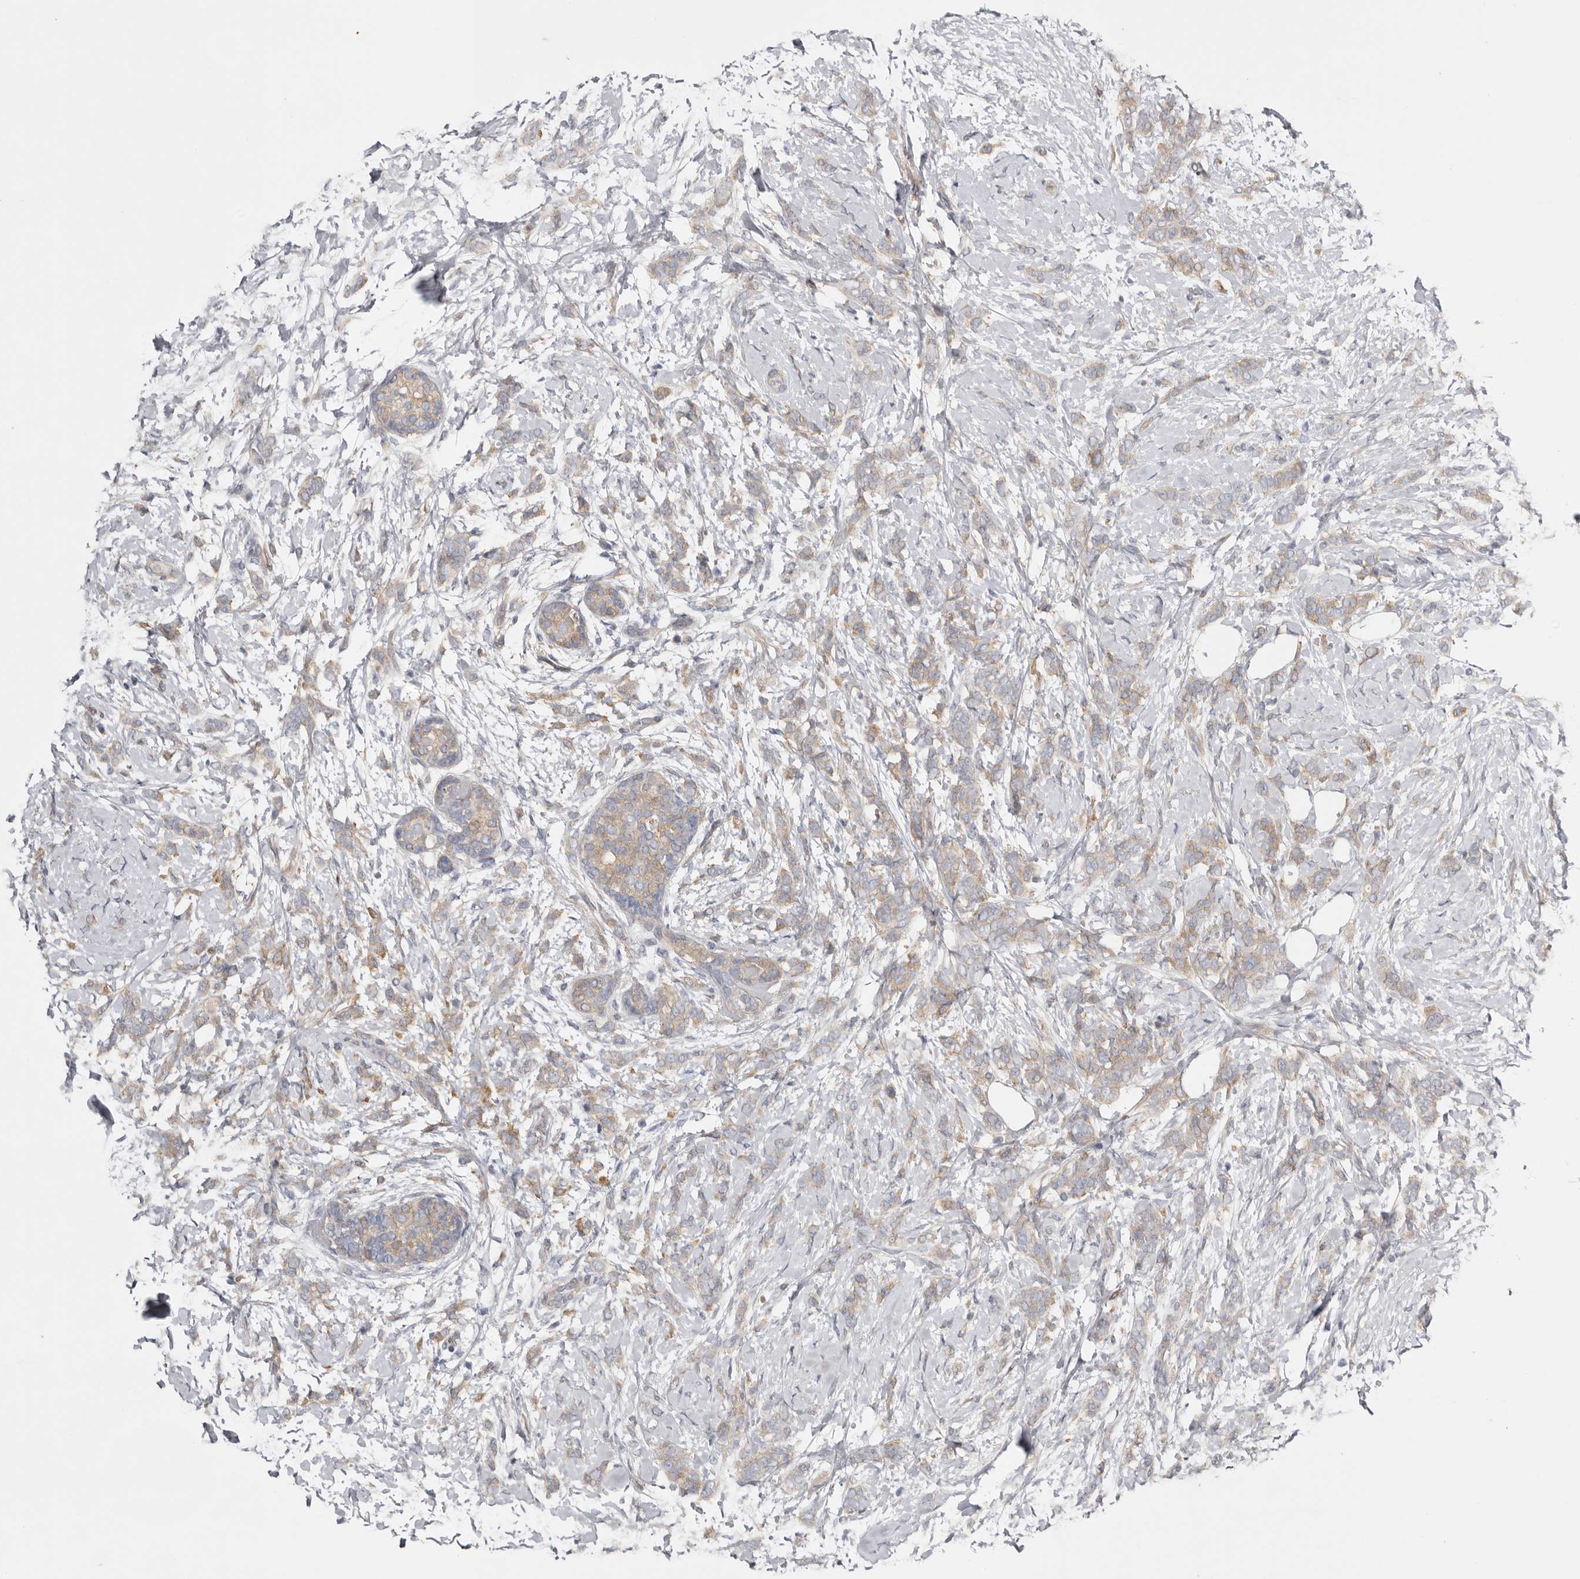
{"staining": {"intensity": "weak", "quantity": "25%-75%", "location": "cytoplasmic/membranous"}, "tissue": "breast cancer", "cell_type": "Tumor cells", "image_type": "cancer", "snomed": [{"axis": "morphology", "description": "Lobular carcinoma, in situ"}, {"axis": "morphology", "description": "Lobular carcinoma"}, {"axis": "topography", "description": "Breast"}], "caption": "This micrograph exhibits breast lobular carcinoma in situ stained with IHC to label a protein in brown. The cytoplasmic/membranous of tumor cells show weak positivity for the protein. Nuclei are counter-stained blue.", "gene": "MSRB2", "patient": {"sex": "female", "age": 41}}